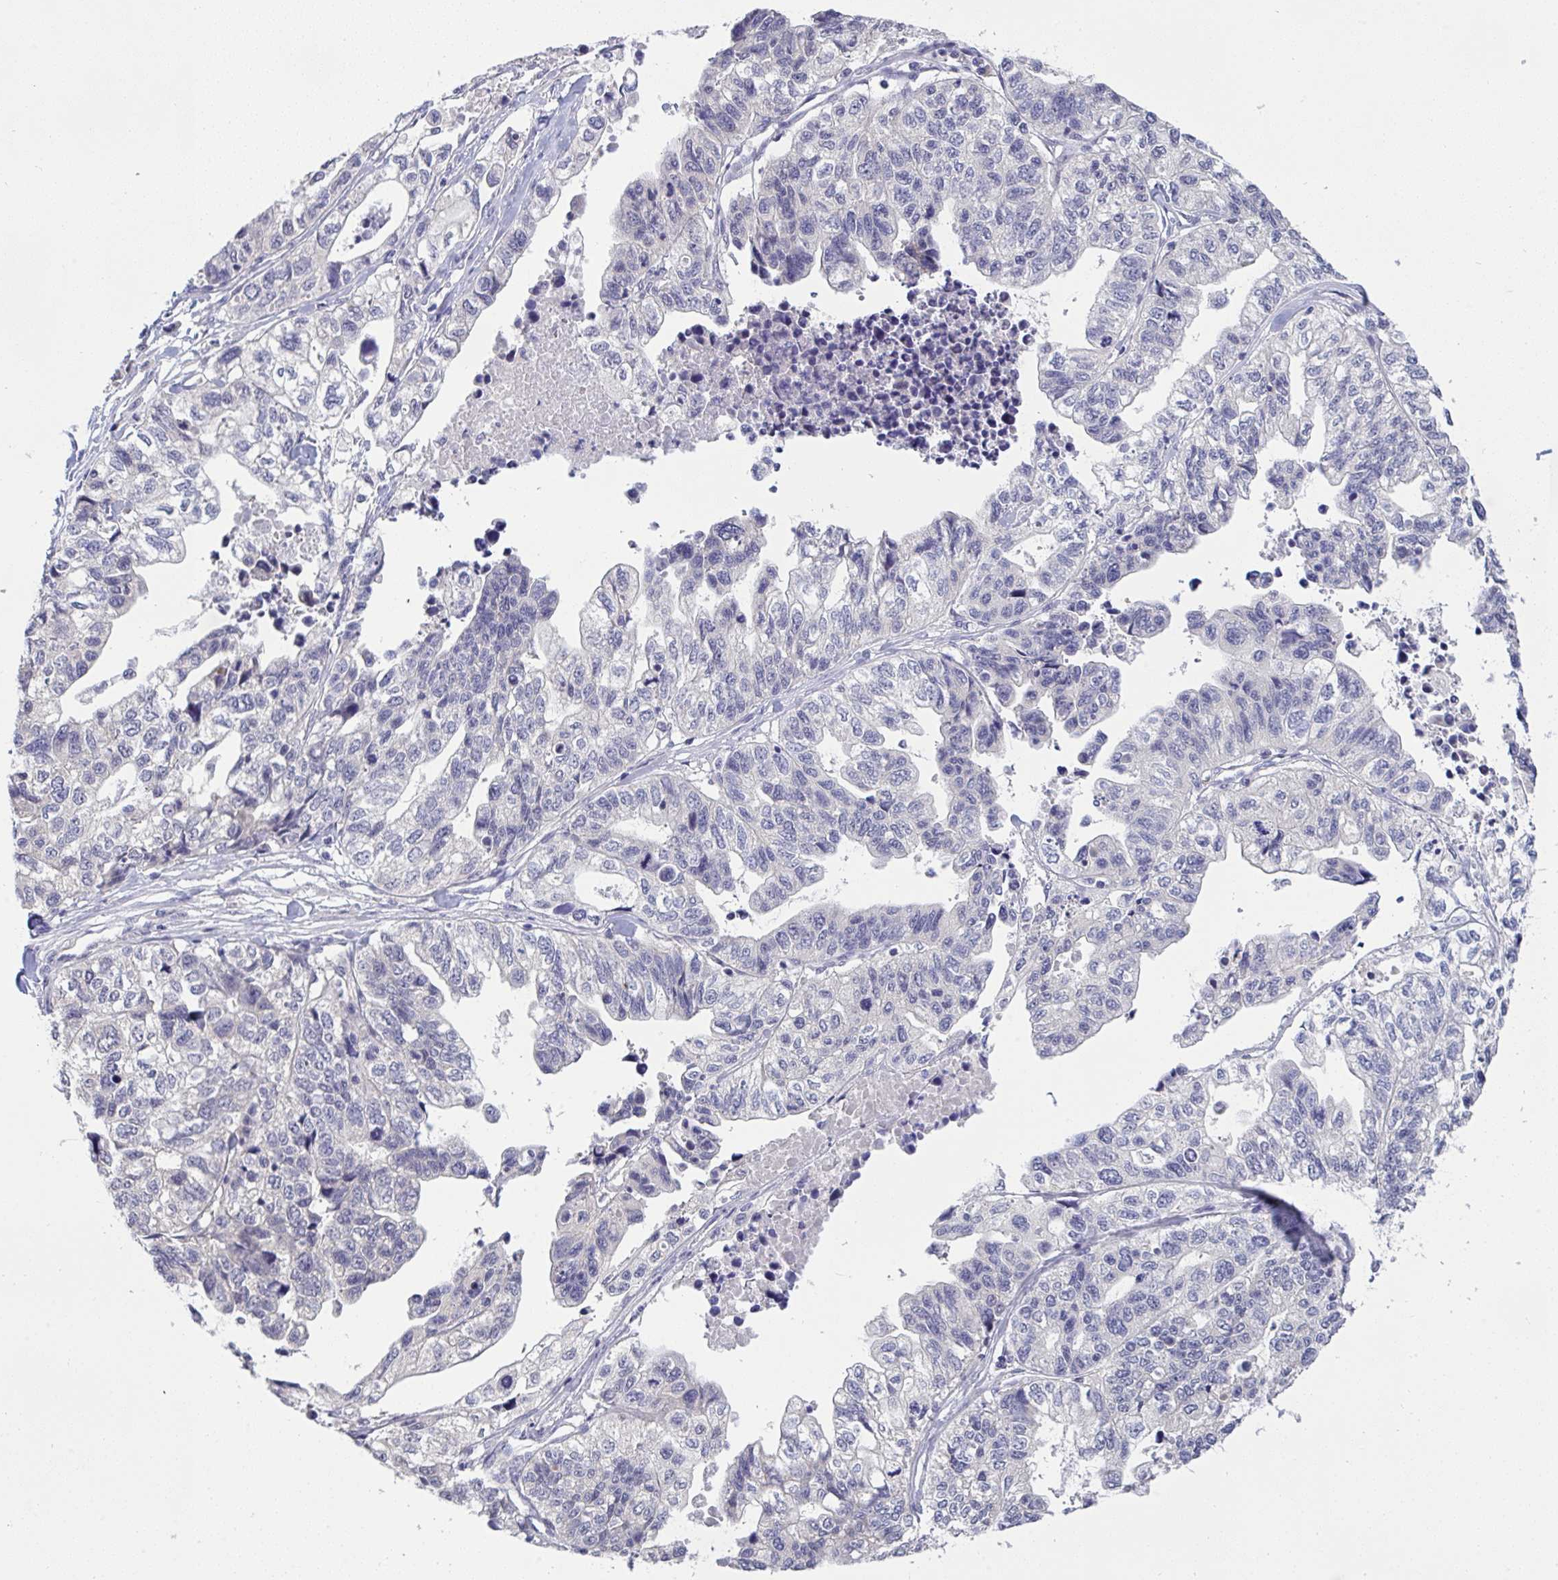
{"staining": {"intensity": "negative", "quantity": "none", "location": "none"}, "tissue": "stomach cancer", "cell_type": "Tumor cells", "image_type": "cancer", "snomed": [{"axis": "morphology", "description": "Adenocarcinoma, NOS"}, {"axis": "topography", "description": "Stomach, upper"}], "caption": "IHC of human stomach adenocarcinoma shows no positivity in tumor cells. (Stains: DAB immunohistochemistry with hematoxylin counter stain, Microscopy: brightfield microscopy at high magnification).", "gene": "TMEM41A", "patient": {"sex": "female", "age": 67}}